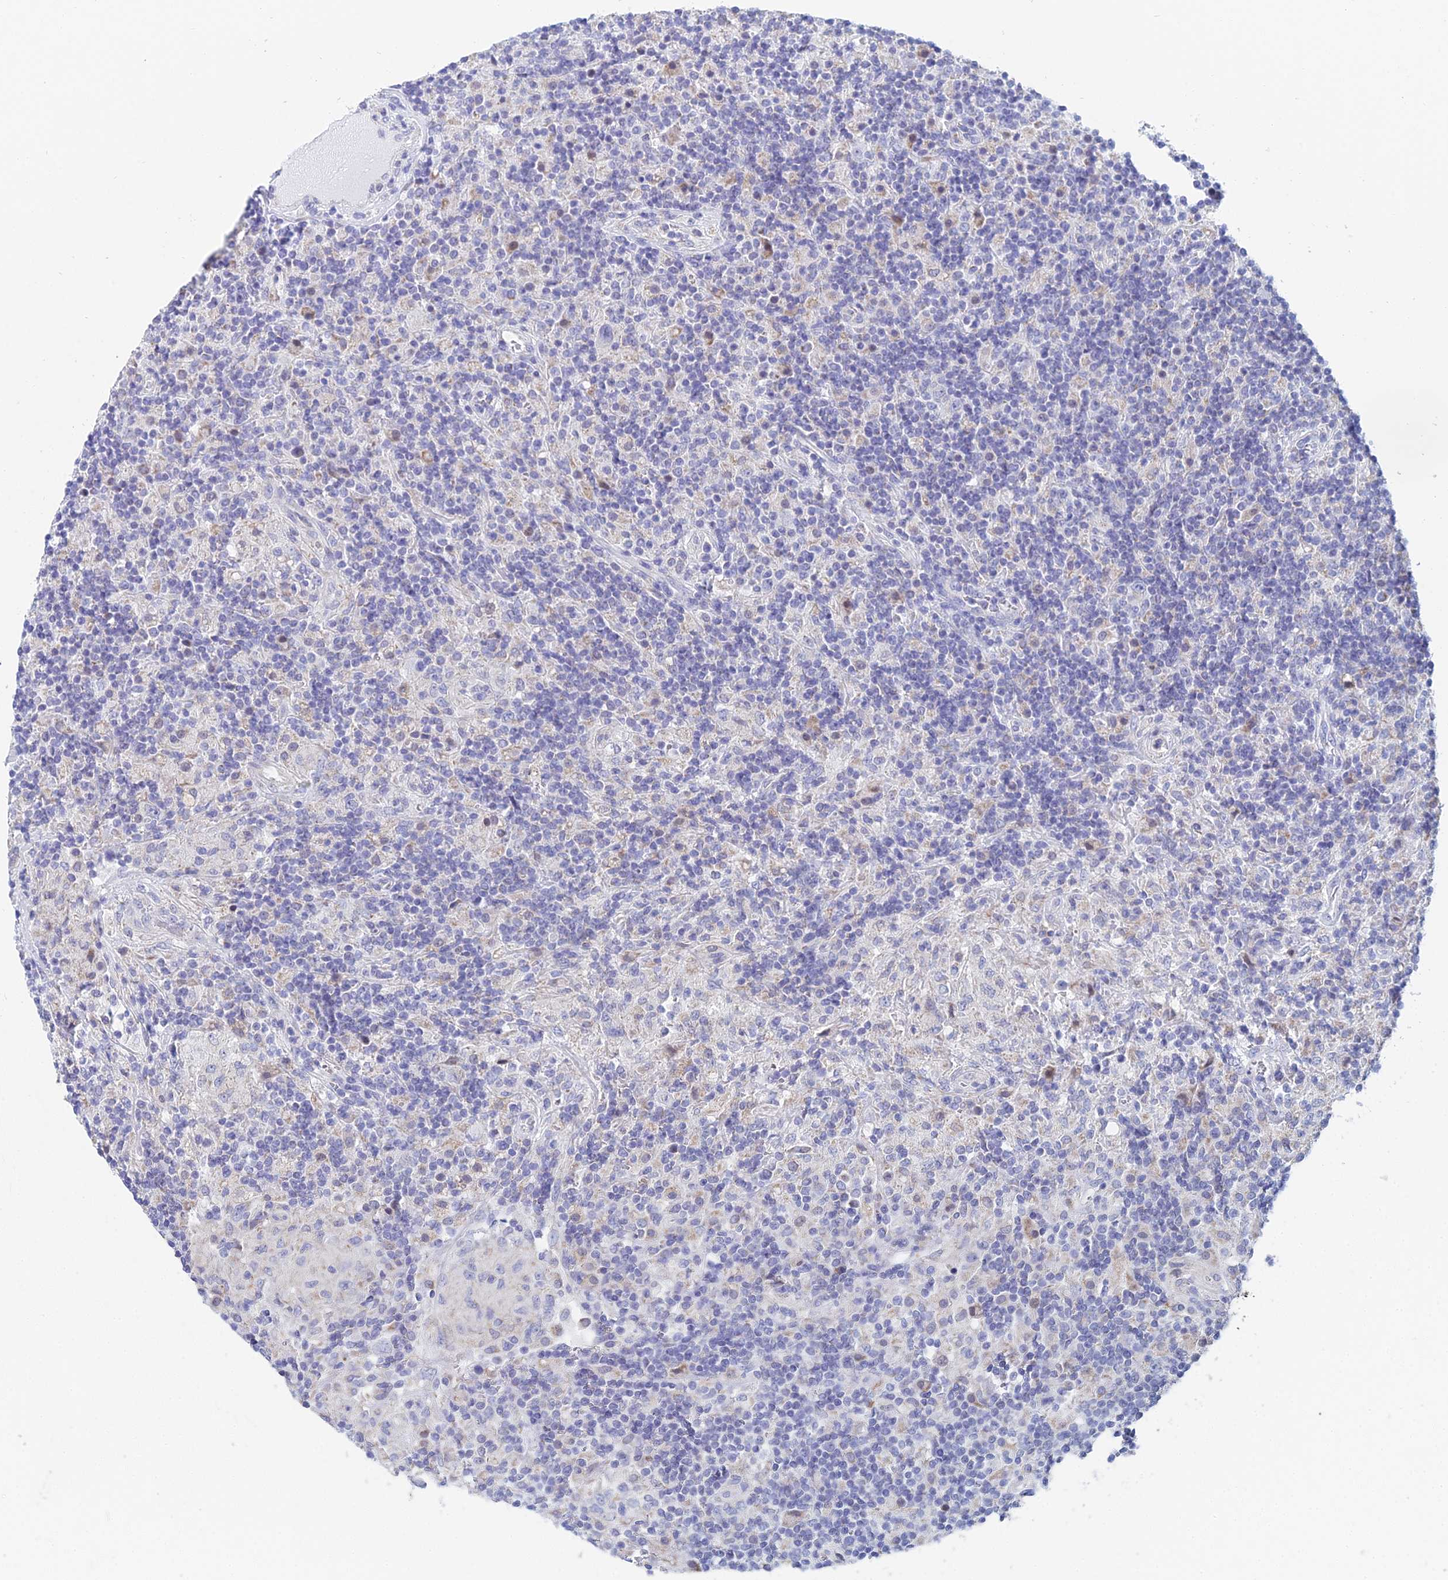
{"staining": {"intensity": "negative", "quantity": "none", "location": "none"}, "tissue": "lymphoma", "cell_type": "Tumor cells", "image_type": "cancer", "snomed": [{"axis": "morphology", "description": "Hodgkin's disease, NOS"}, {"axis": "topography", "description": "Lymph node"}], "caption": "Tumor cells are negative for brown protein staining in Hodgkin's disease.", "gene": "ACSM1", "patient": {"sex": "male", "age": 70}}